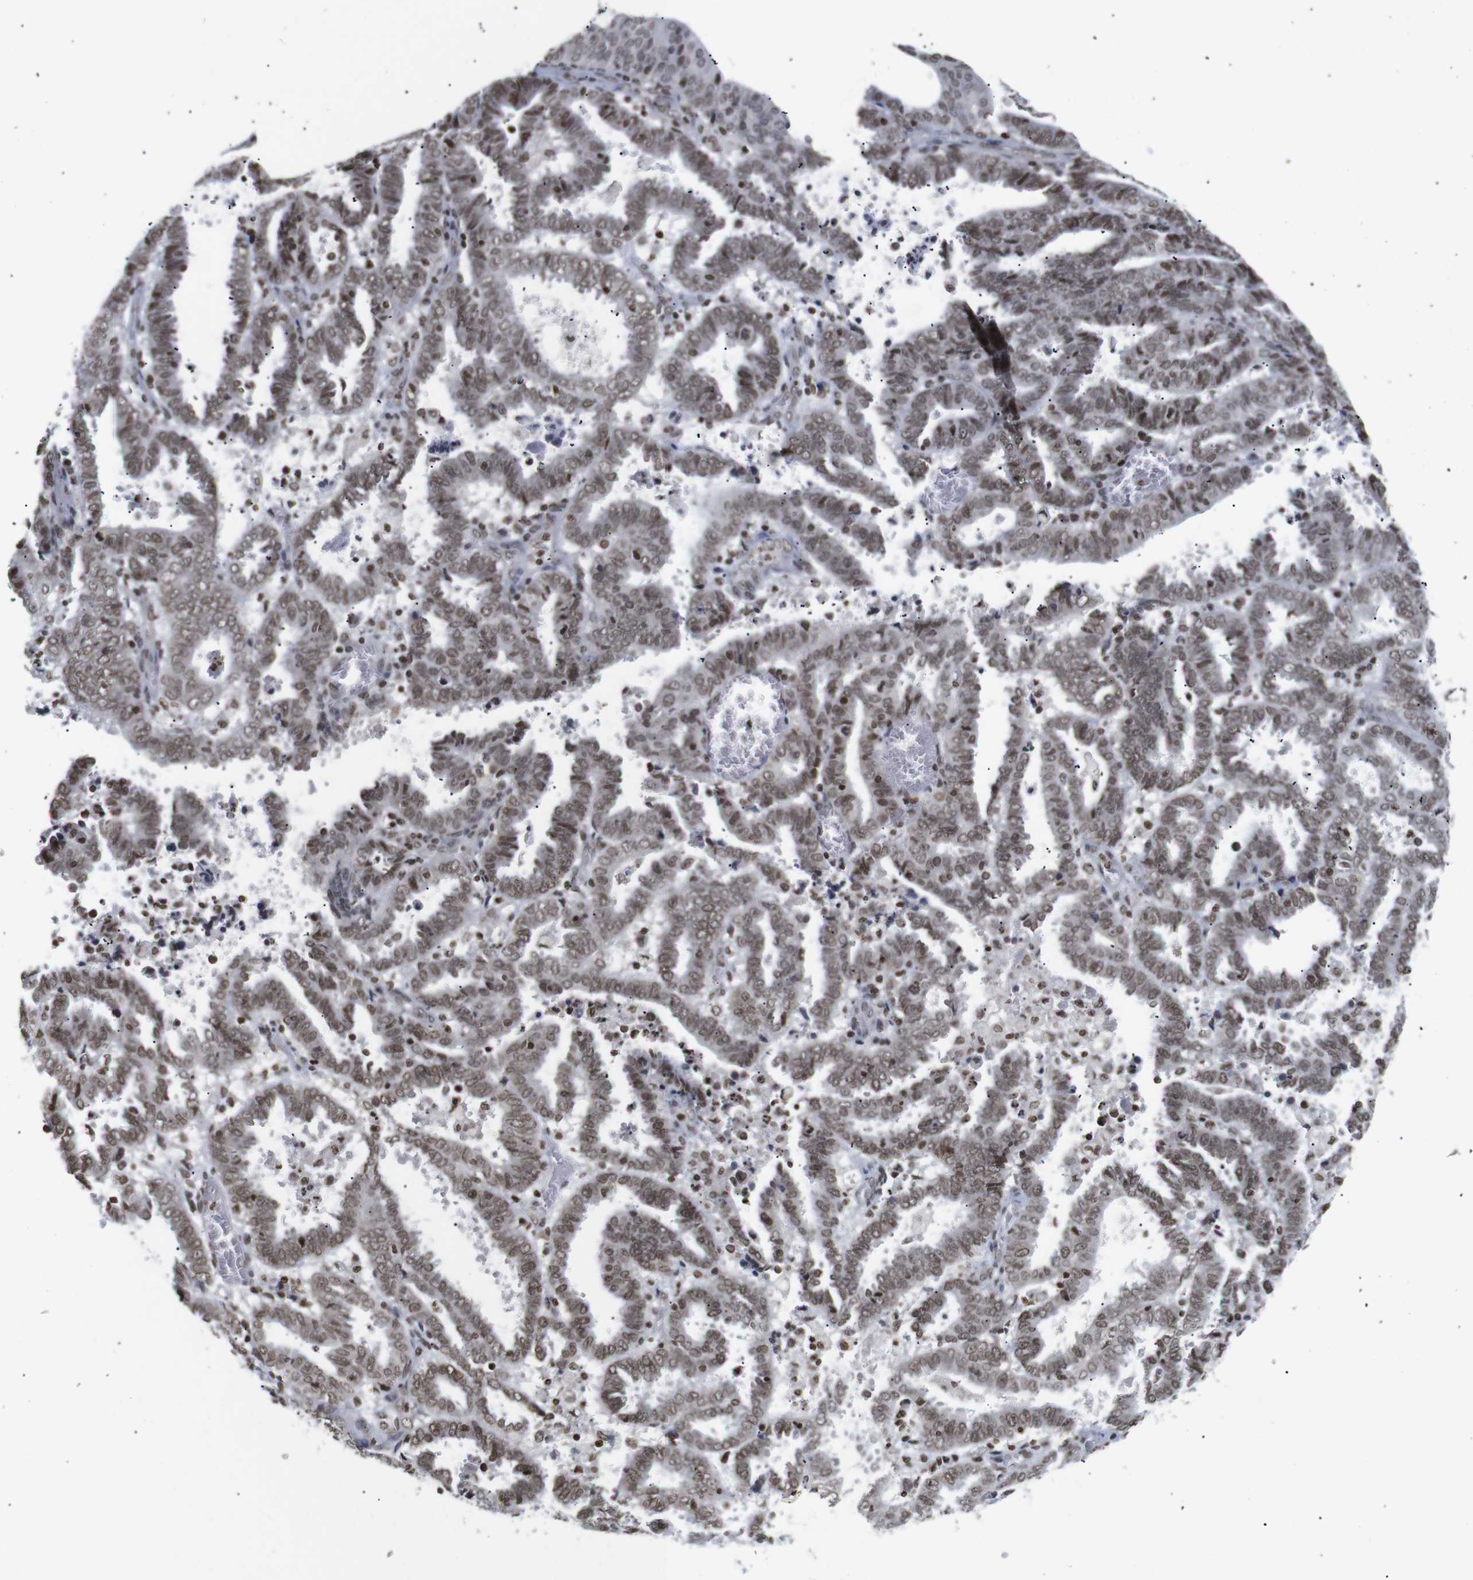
{"staining": {"intensity": "moderate", "quantity": ">75%", "location": "nuclear"}, "tissue": "endometrial cancer", "cell_type": "Tumor cells", "image_type": "cancer", "snomed": [{"axis": "morphology", "description": "Adenocarcinoma, NOS"}, {"axis": "topography", "description": "Uterus"}], "caption": "Adenocarcinoma (endometrial) was stained to show a protein in brown. There is medium levels of moderate nuclear staining in about >75% of tumor cells. (Brightfield microscopy of DAB IHC at high magnification).", "gene": "ETV5", "patient": {"sex": "female", "age": 83}}